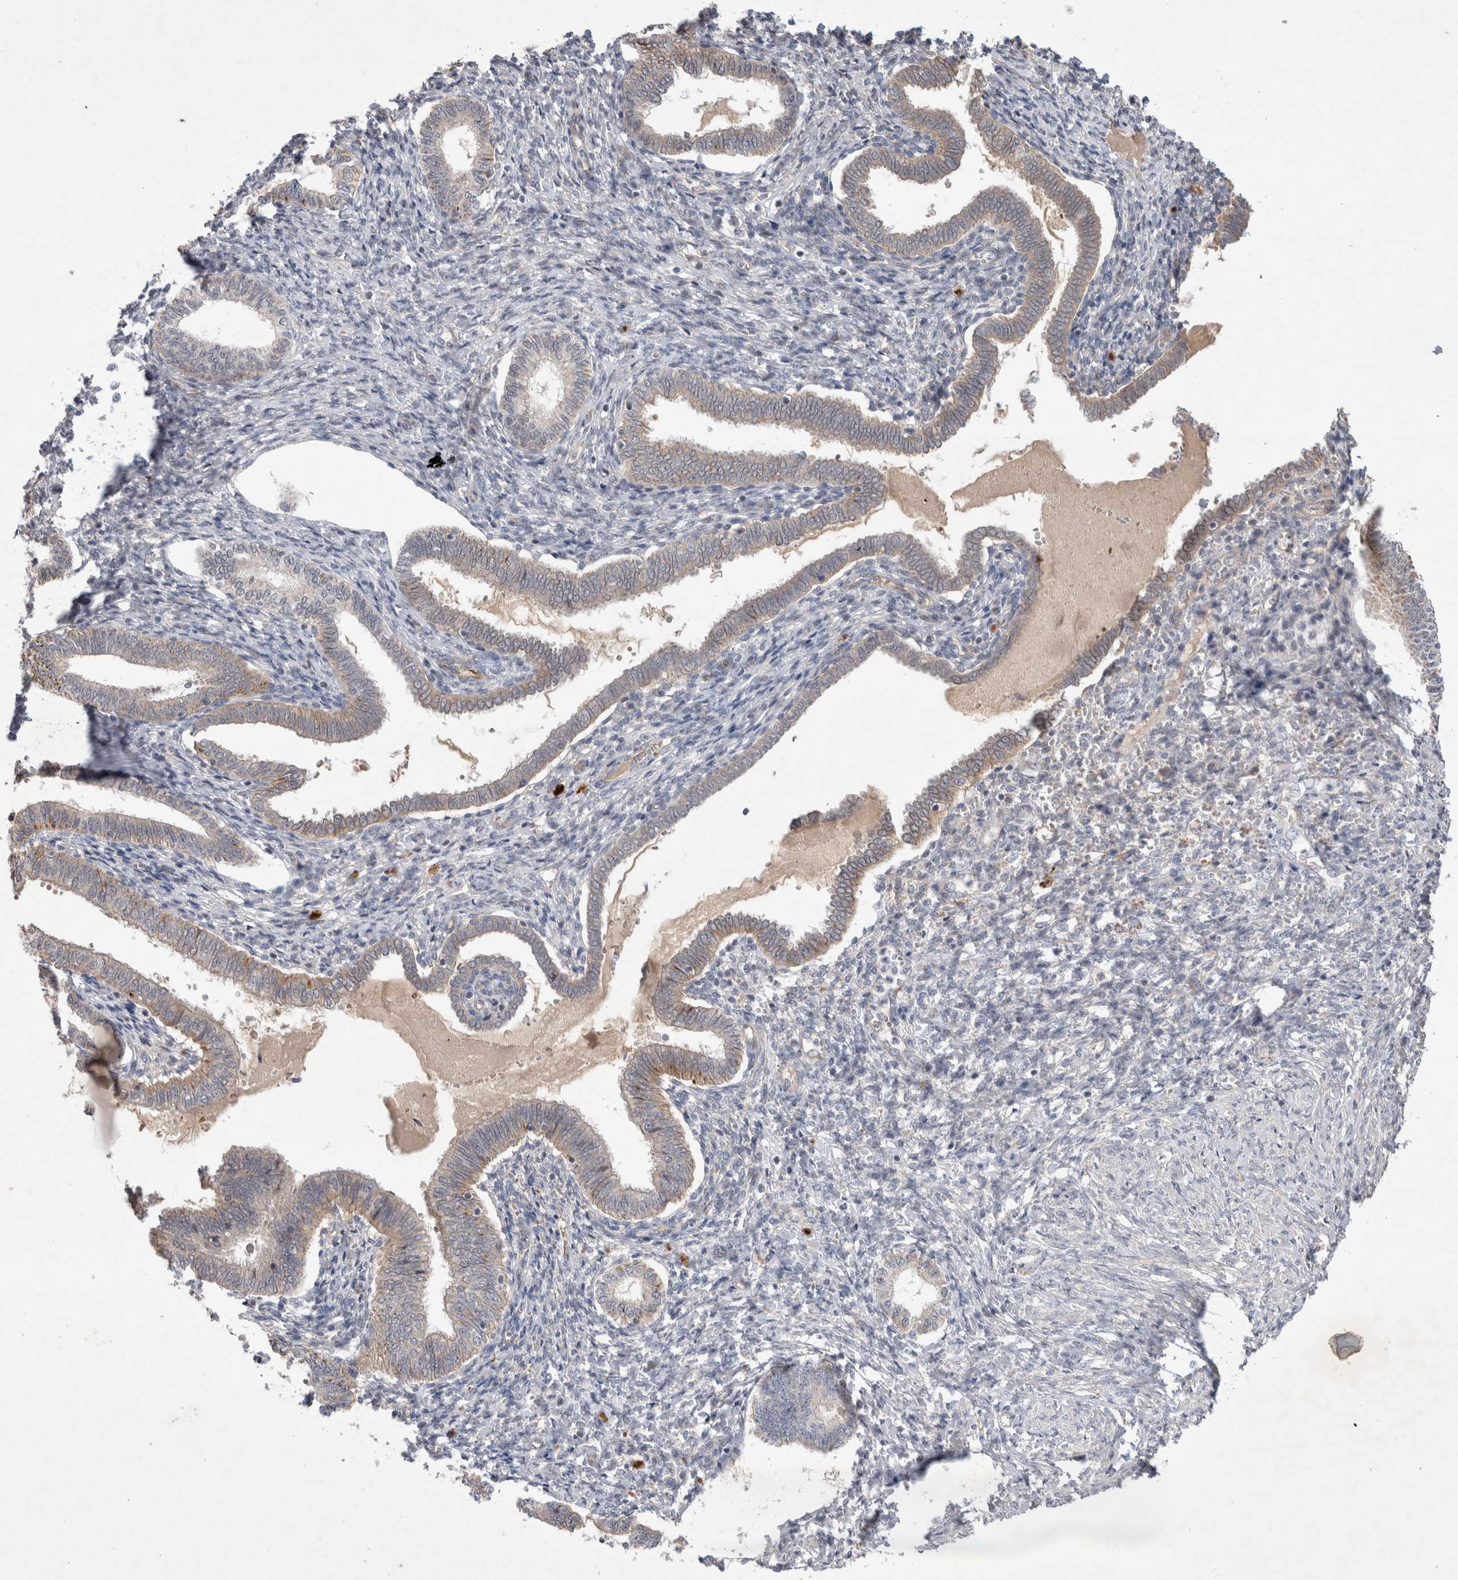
{"staining": {"intensity": "negative", "quantity": "none", "location": "none"}, "tissue": "endometrium", "cell_type": "Cells in endometrial stroma", "image_type": "normal", "snomed": [{"axis": "morphology", "description": "Normal tissue, NOS"}, {"axis": "topography", "description": "Endometrium"}], "caption": "A high-resolution image shows immunohistochemistry (IHC) staining of normal endometrium, which shows no significant expression in cells in endometrial stroma. The staining was performed using DAB (3,3'-diaminobenzidine) to visualize the protein expression in brown, while the nuclei were stained in blue with hematoxylin (Magnification: 20x).", "gene": "NMU", "patient": {"sex": "female", "age": 77}}